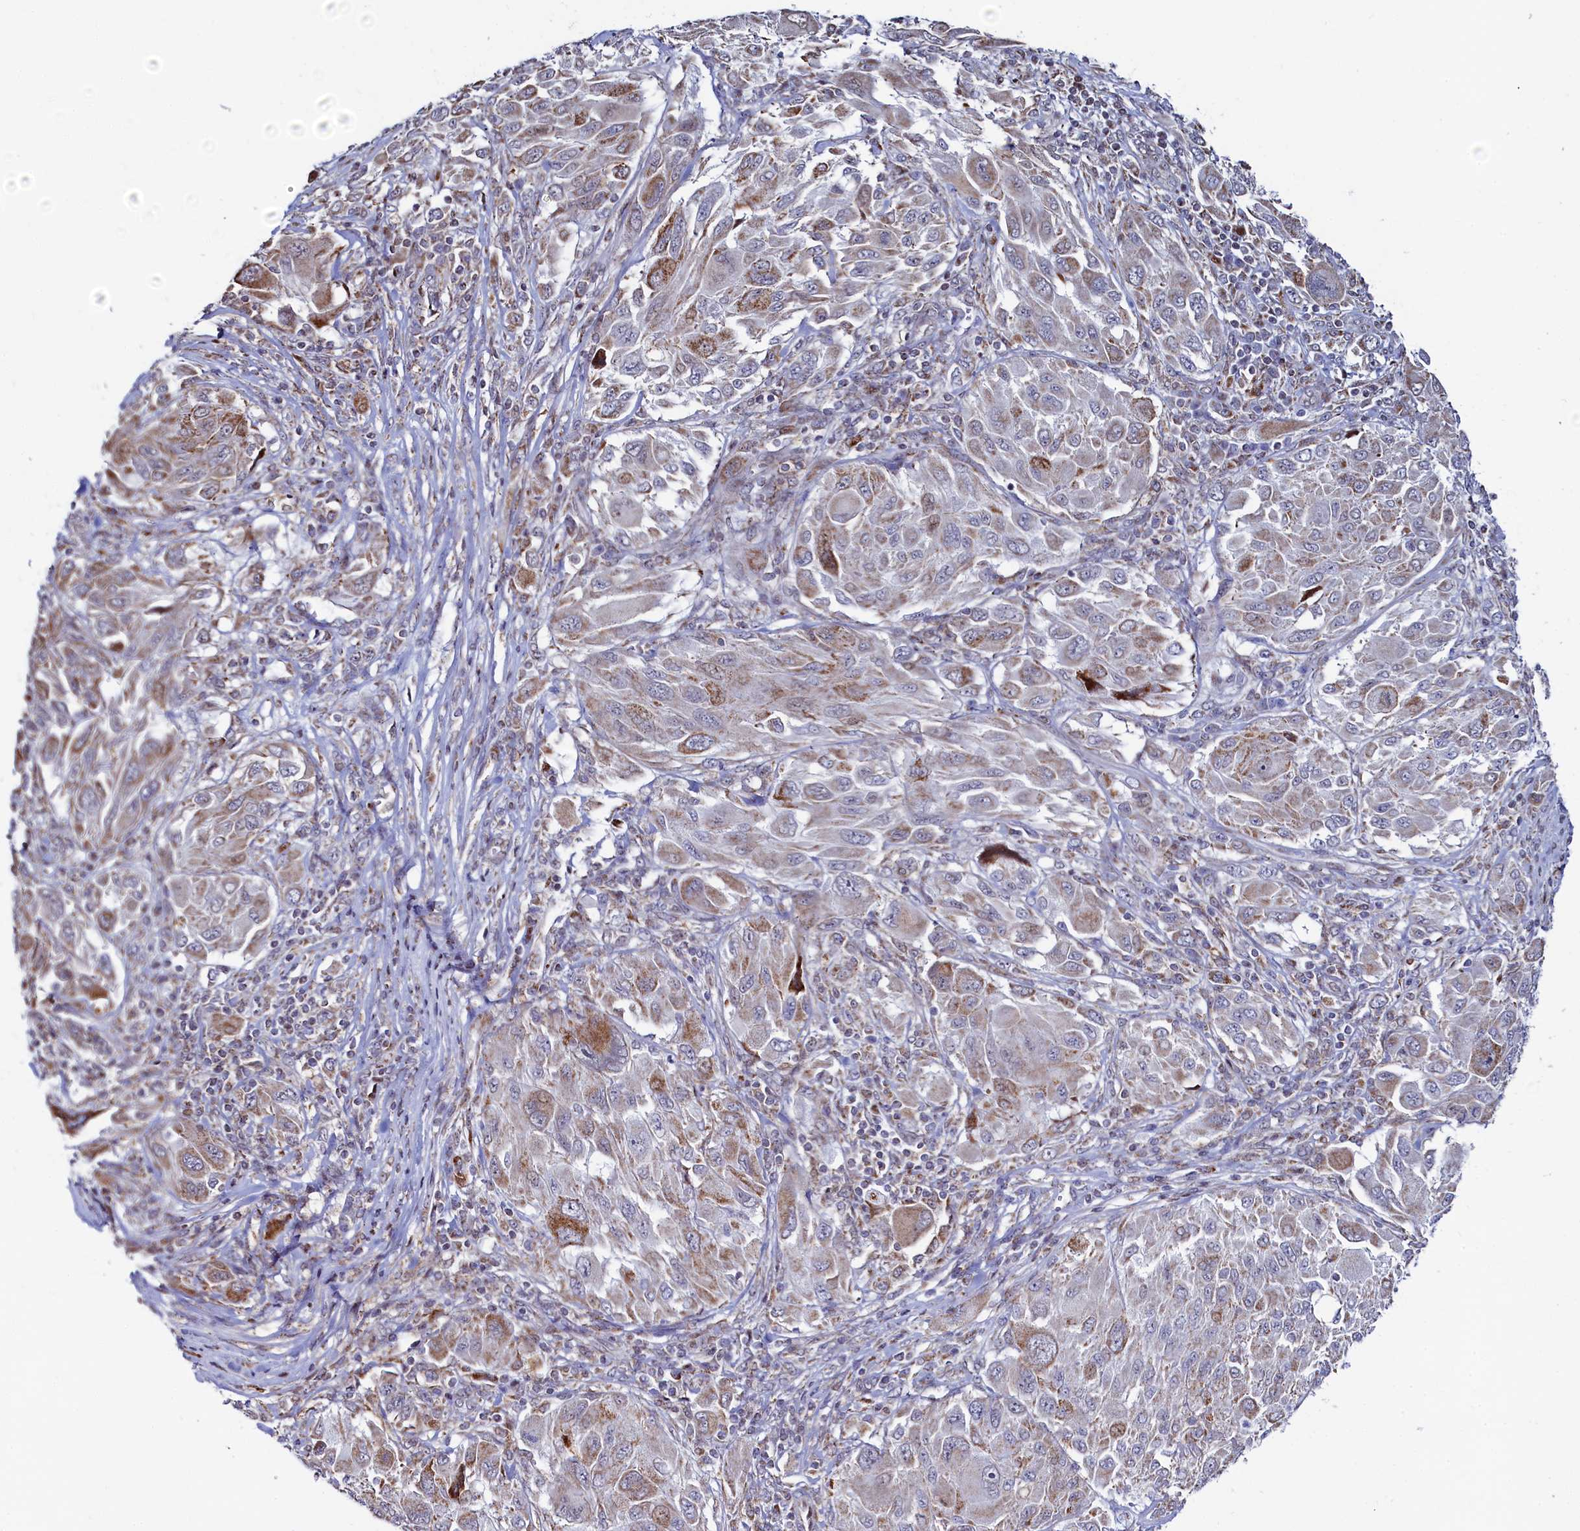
{"staining": {"intensity": "moderate", "quantity": "<25%", "location": "cytoplasmic/membranous"}, "tissue": "melanoma", "cell_type": "Tumor cells", "image_type": "cancer", "snomed": [{"axis": "morphology", "description": "Malignant melanoma, NOS"}, {"axis": "topography", "description": "Skin"}], "caption": "High-power microscopy captured an immunohistochemistry histopathology image of melanoma, revealing moderate cytoplasmic/membranous staining in approximately <25% of tumor cells.", "gene": "HDGFL3", "patient": {"sex": "female", "age": 91}}